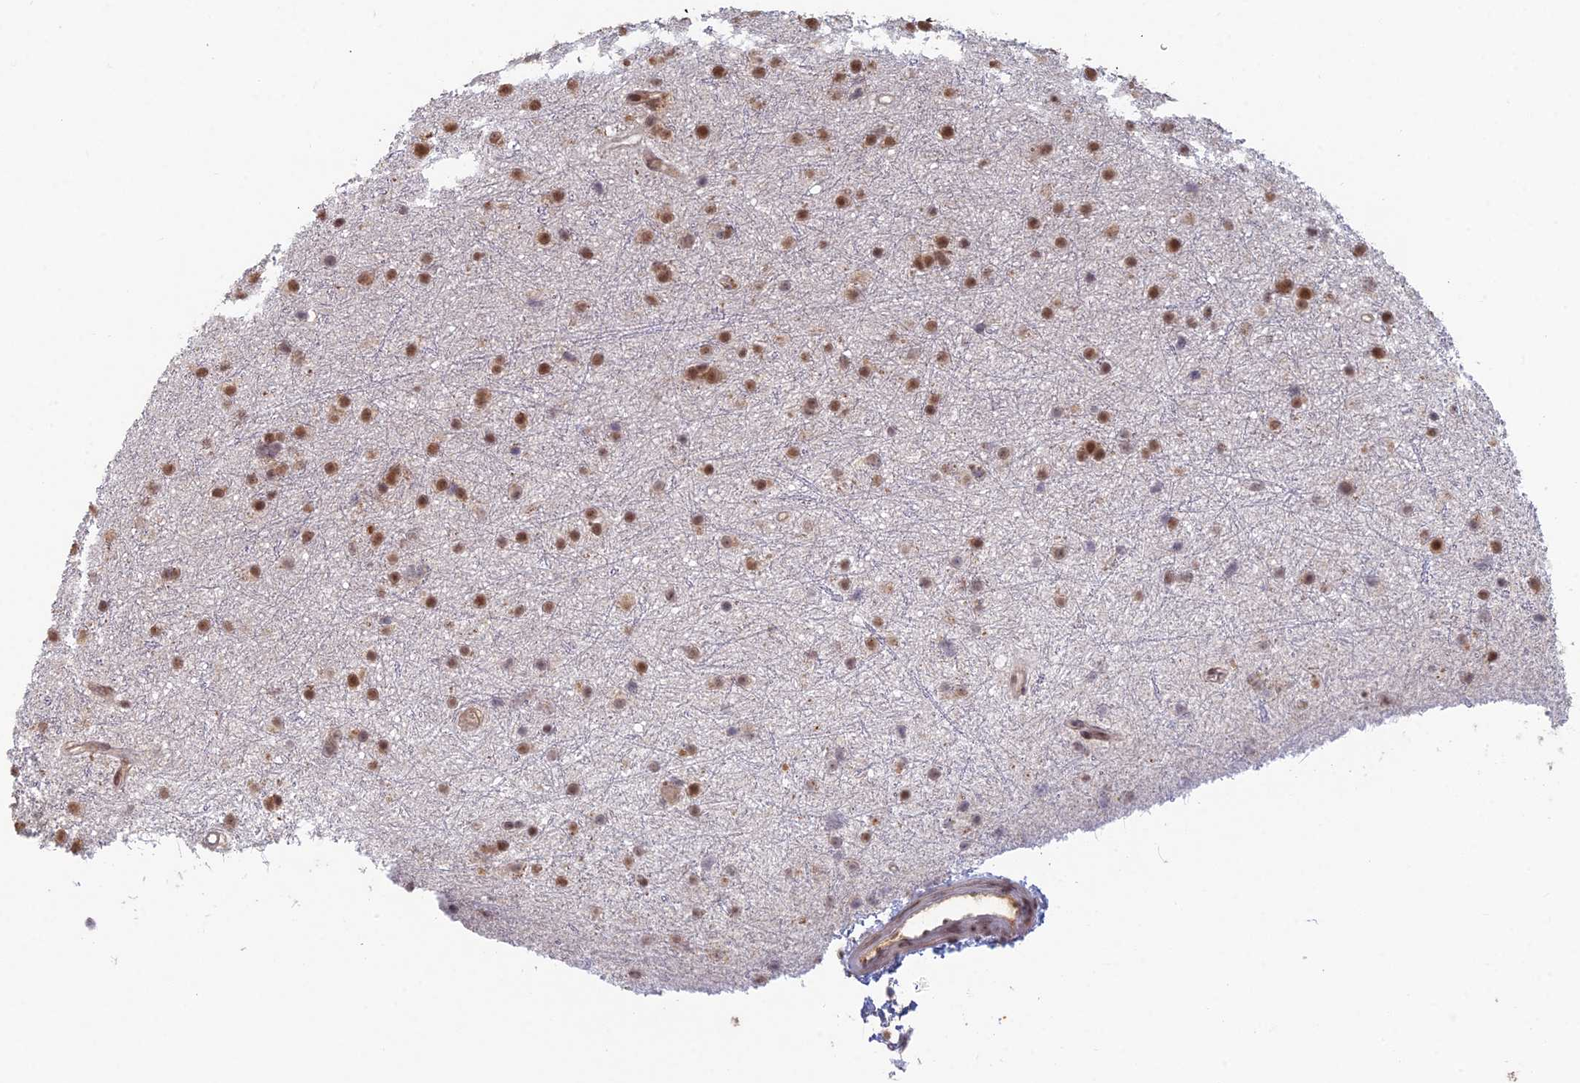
{"staining": {"intensity": "moderate", "quantity": ">75%", "location": "nuclear"}, "tissue": "glioma", "cell_type": "Tumor cells", "image_type": "cancer", "snomed": [{"axis": "morphology", "description": "Glioma, malignant, Low grade"}, {"axis": "topography", "description": "Cerebral cortex"}], "caption": "About >75% of tumor cells in glioma exhibit moderate nuclear protein positivity as visualized by brown immunohistochemical staining.", "gene": "RANBP3", "patient": {"sex": "female", "age": 39}}